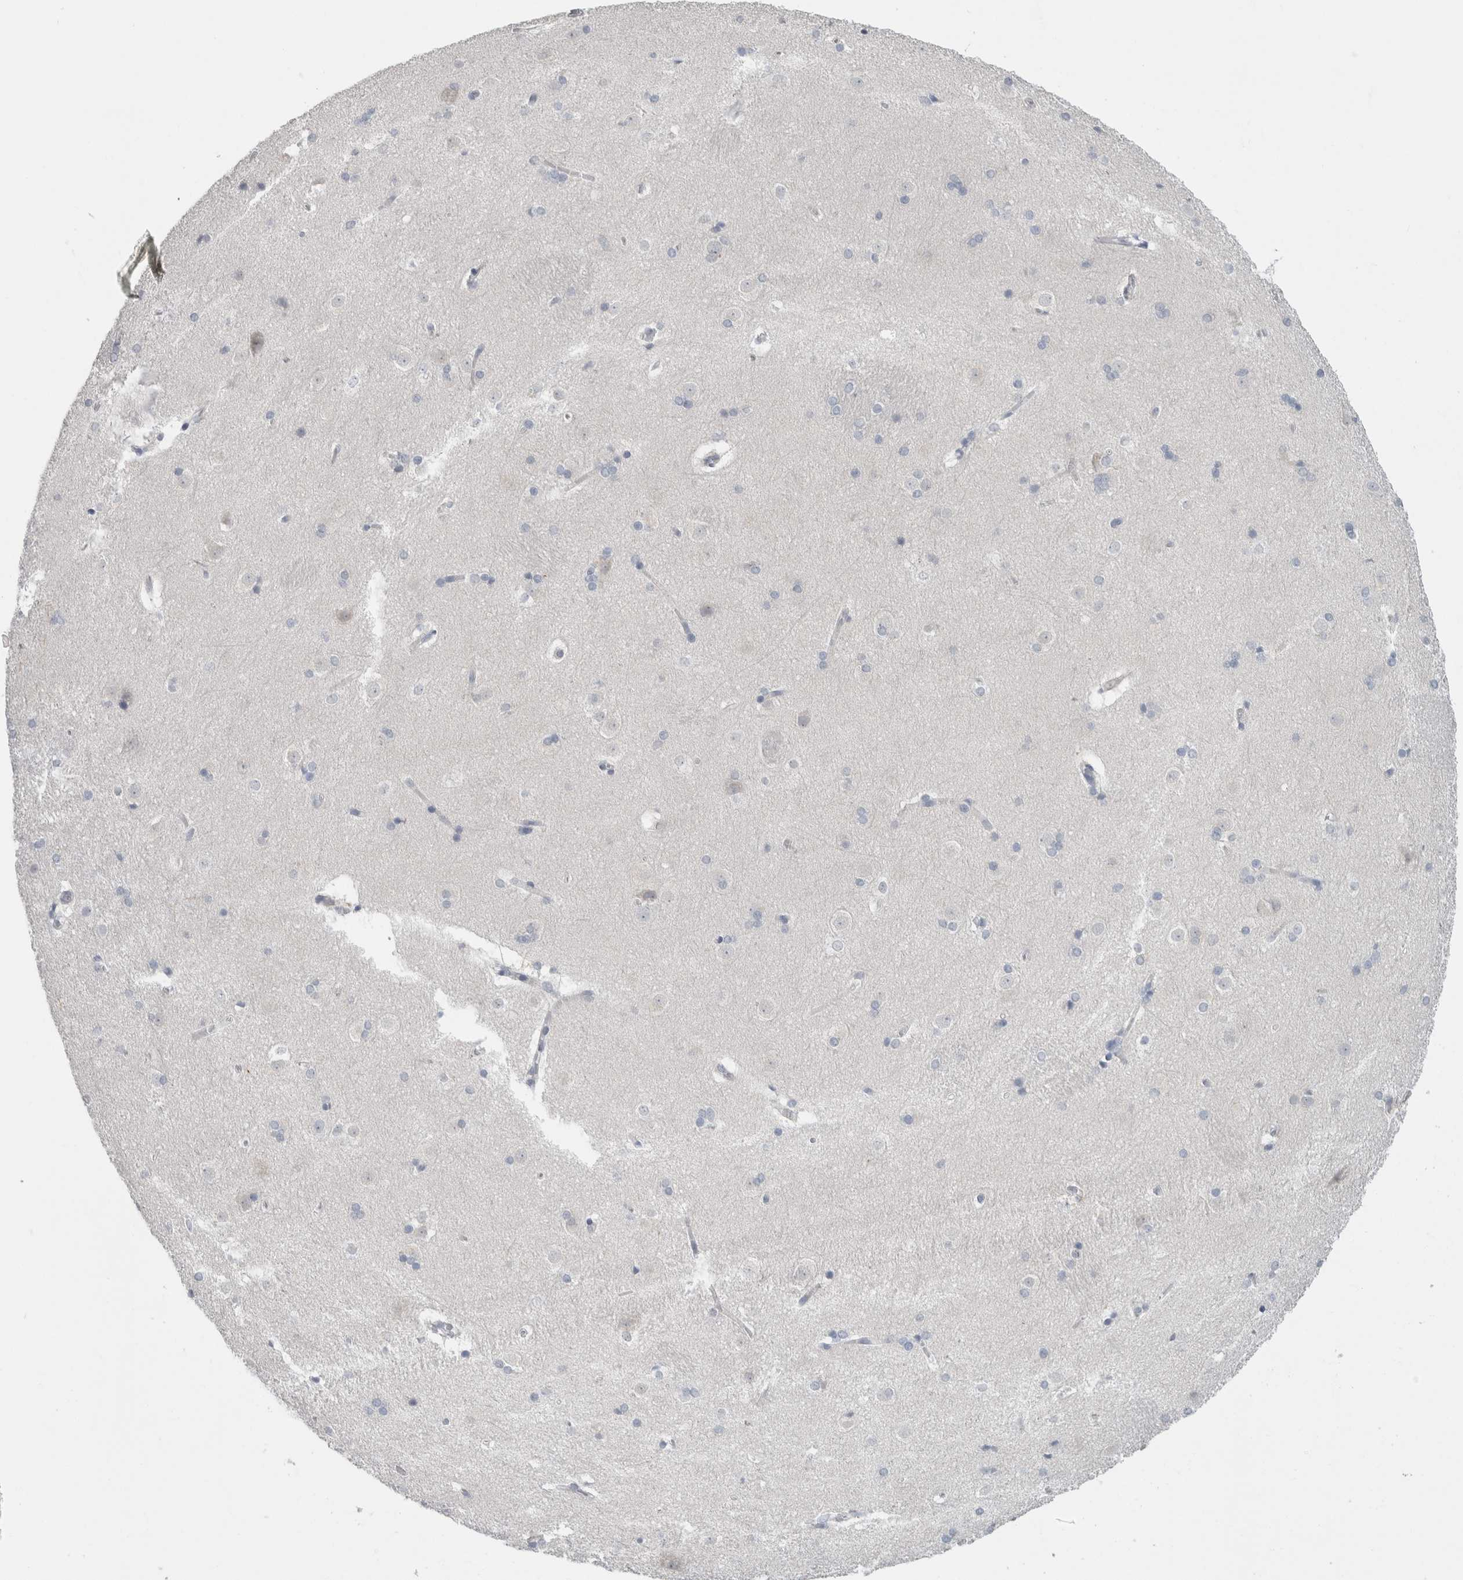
{"staining": {"intensity": "negative", "quantity": "none", "location": "none"}, "tissue": "caudate", "cell_type": "Glial cells", "image_type": "normal", "snomed": [{"axis": "morphology", "description": "Normal tissue, NOS"}, {"axis": "topography", "description": "Lateral ventricle wall"}], "caption": "Immunohistochemistry of benign human caudate exhibits no positivity in glial cells. (Immunohistochemistry, brightfield microscopy, high magnification).", "gene": "ADAM2", "patient": {"sex": "female", "age": 19}}